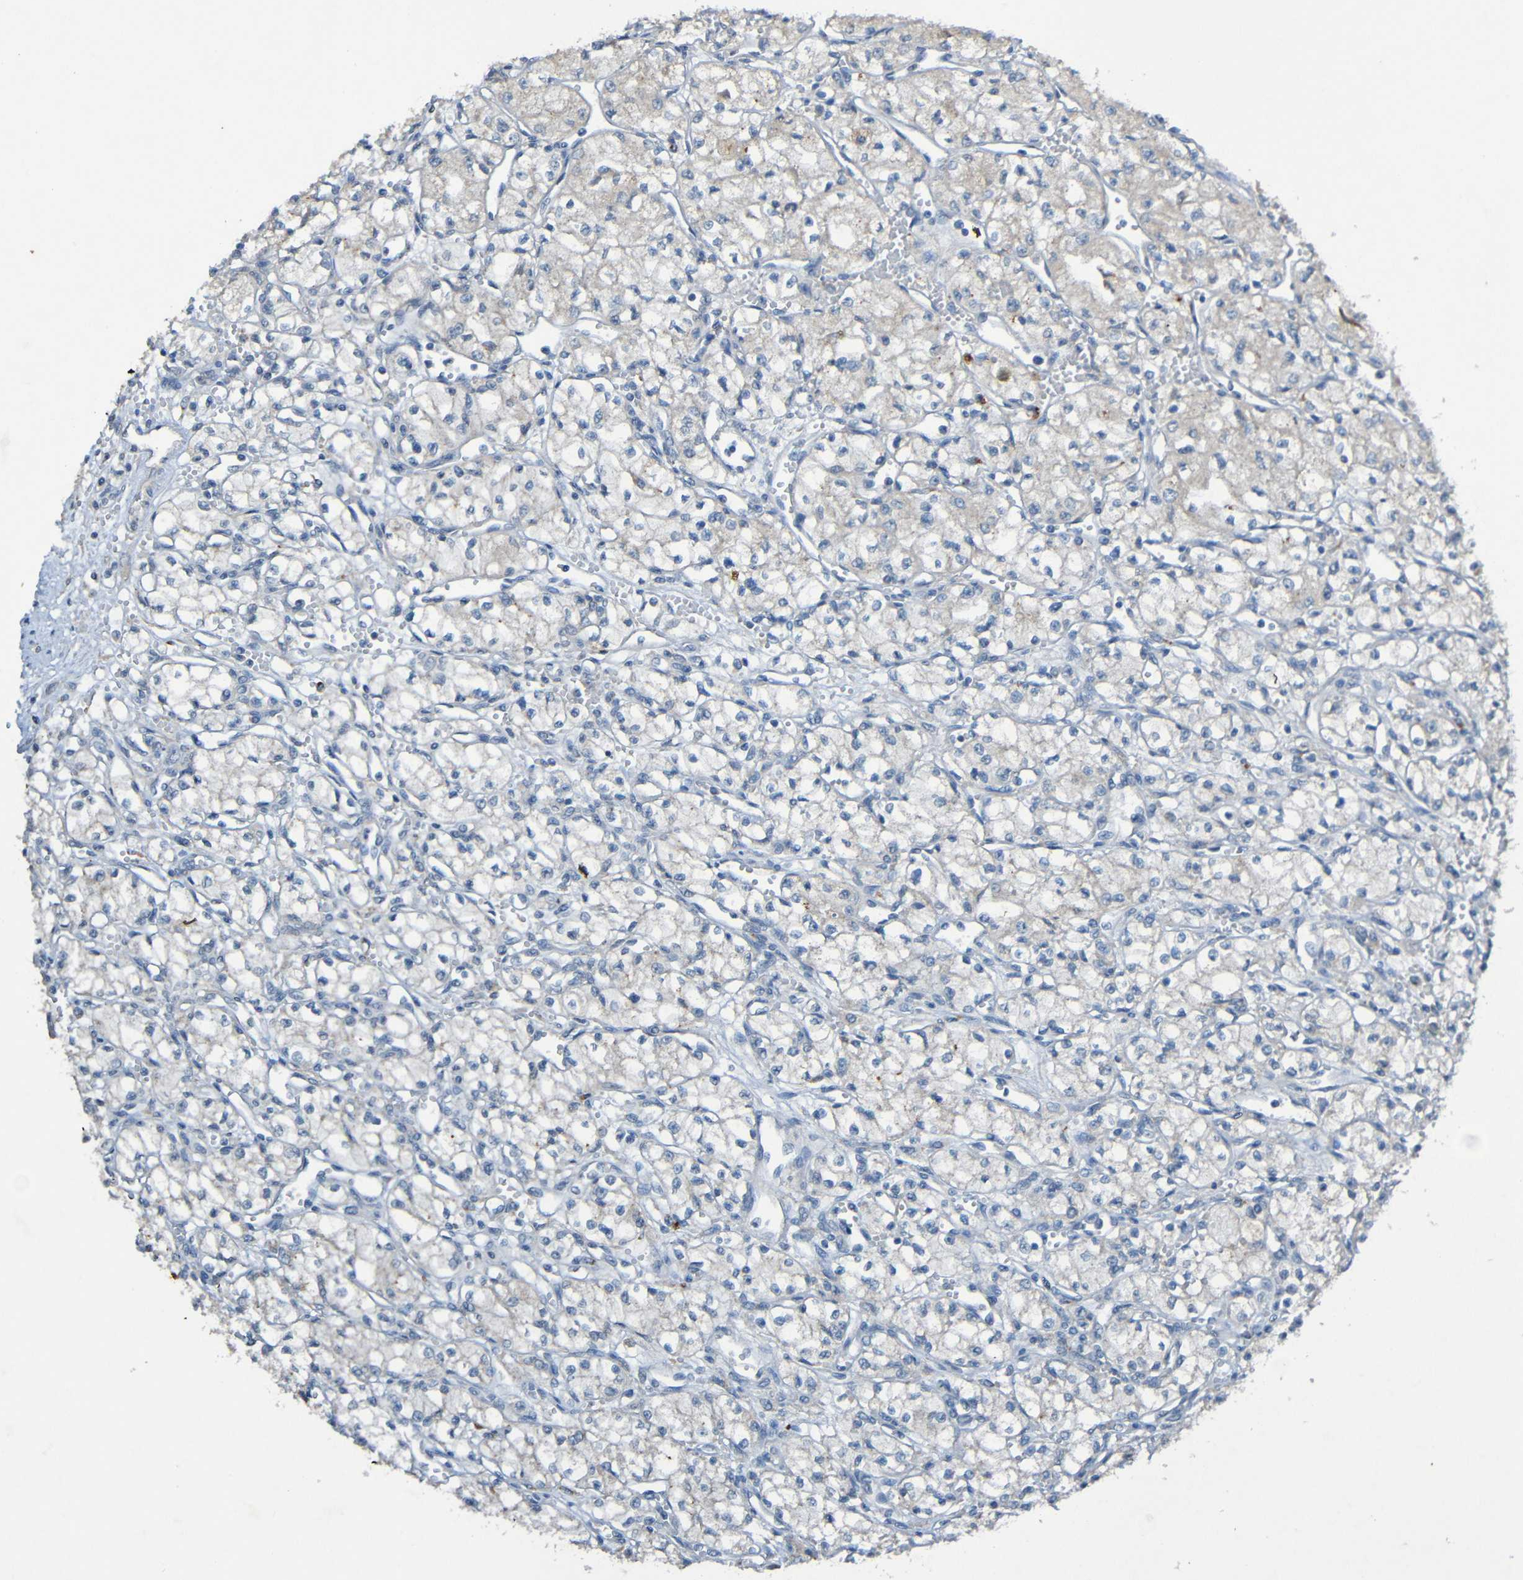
{"staining": {"intensity": "negative", "quantity": "none", "location": "none"}, "tissue": "renal cancer", "cell_type": "Tumor cells", "image_type": "cancer", "snomed": [{"axis": "morphology", "description": "Normal tissue, NOS"}, {"axis": "morphology", "description": "Adenocarcinoma, NOS"}, {"axis": "topography", "description": "Kidney"}], "caption": "Adenocarcinoma (renal) was stained to show a protein in brown. There is no significant staining in tumor cells. (DAB (3,3'-diaminobenzidine) immunohistochemistry (IHC) with hematoxylin counter stain).", "gene": "LRRC70", "patient": {"sex": "male", "age": 59}}